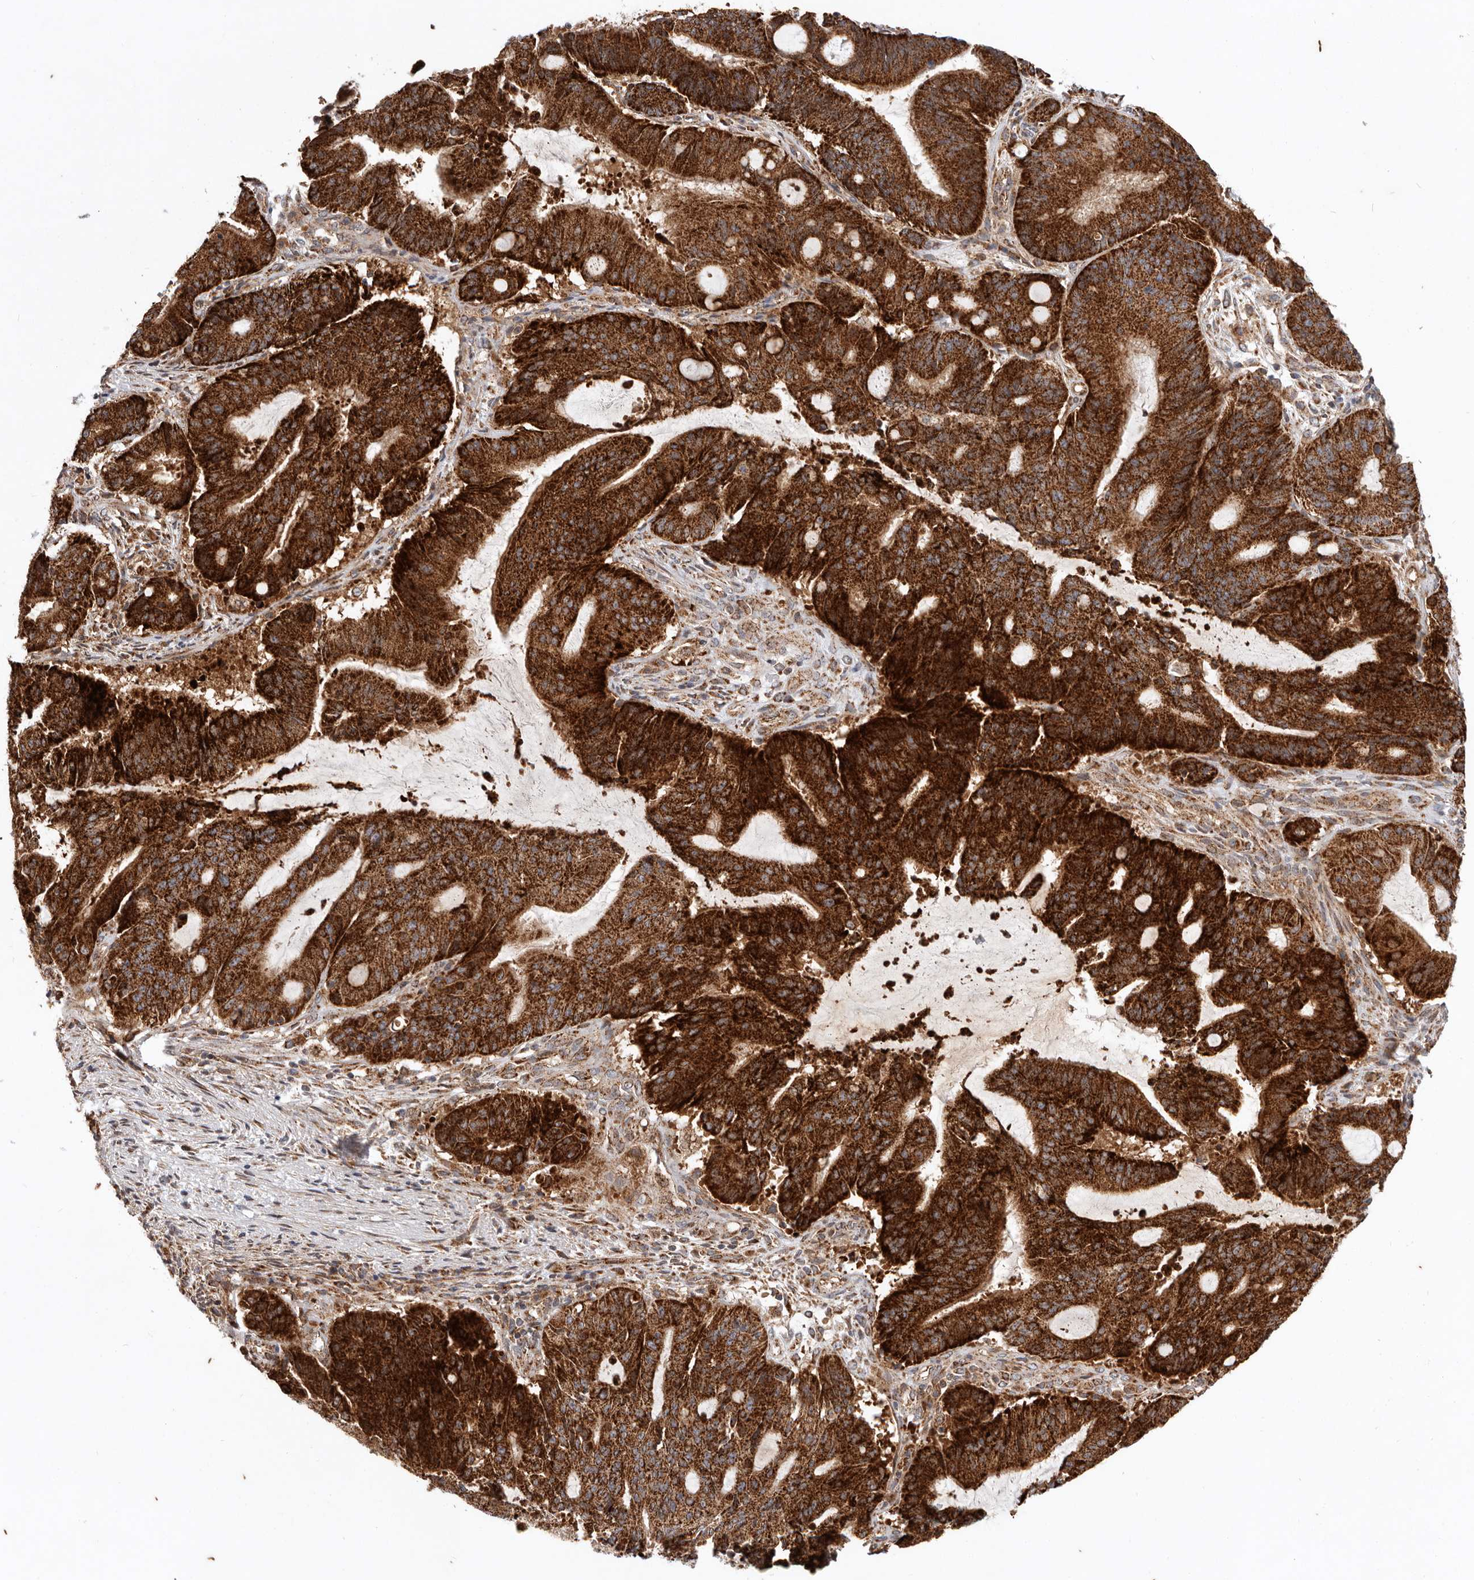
{"staining": {"intensity": "strong", "quantity": ">75%", "location": "cytoplasmic/membranous"}, "tissue": "liver cancer", "cell_type": "Tumor cells", "image_type": "cancer", "snomed": [{"axis": "morphology", "description": "Normal tissue, NOS"}, {"axis": "morphology", "description": "Cholangiocarcinoma"}, {"axis": "topography", "description": "Liver"}, {"axis": "topography", "description": "Peripheral nerve tissue"}], "caption": "This is an image of IHC staining of liver cancer, which shows strong staining in the cytoplasmic/membranous of tumor cells.", "gene": "MRPS10", "patient": {"sex": "female", "age": 73}}